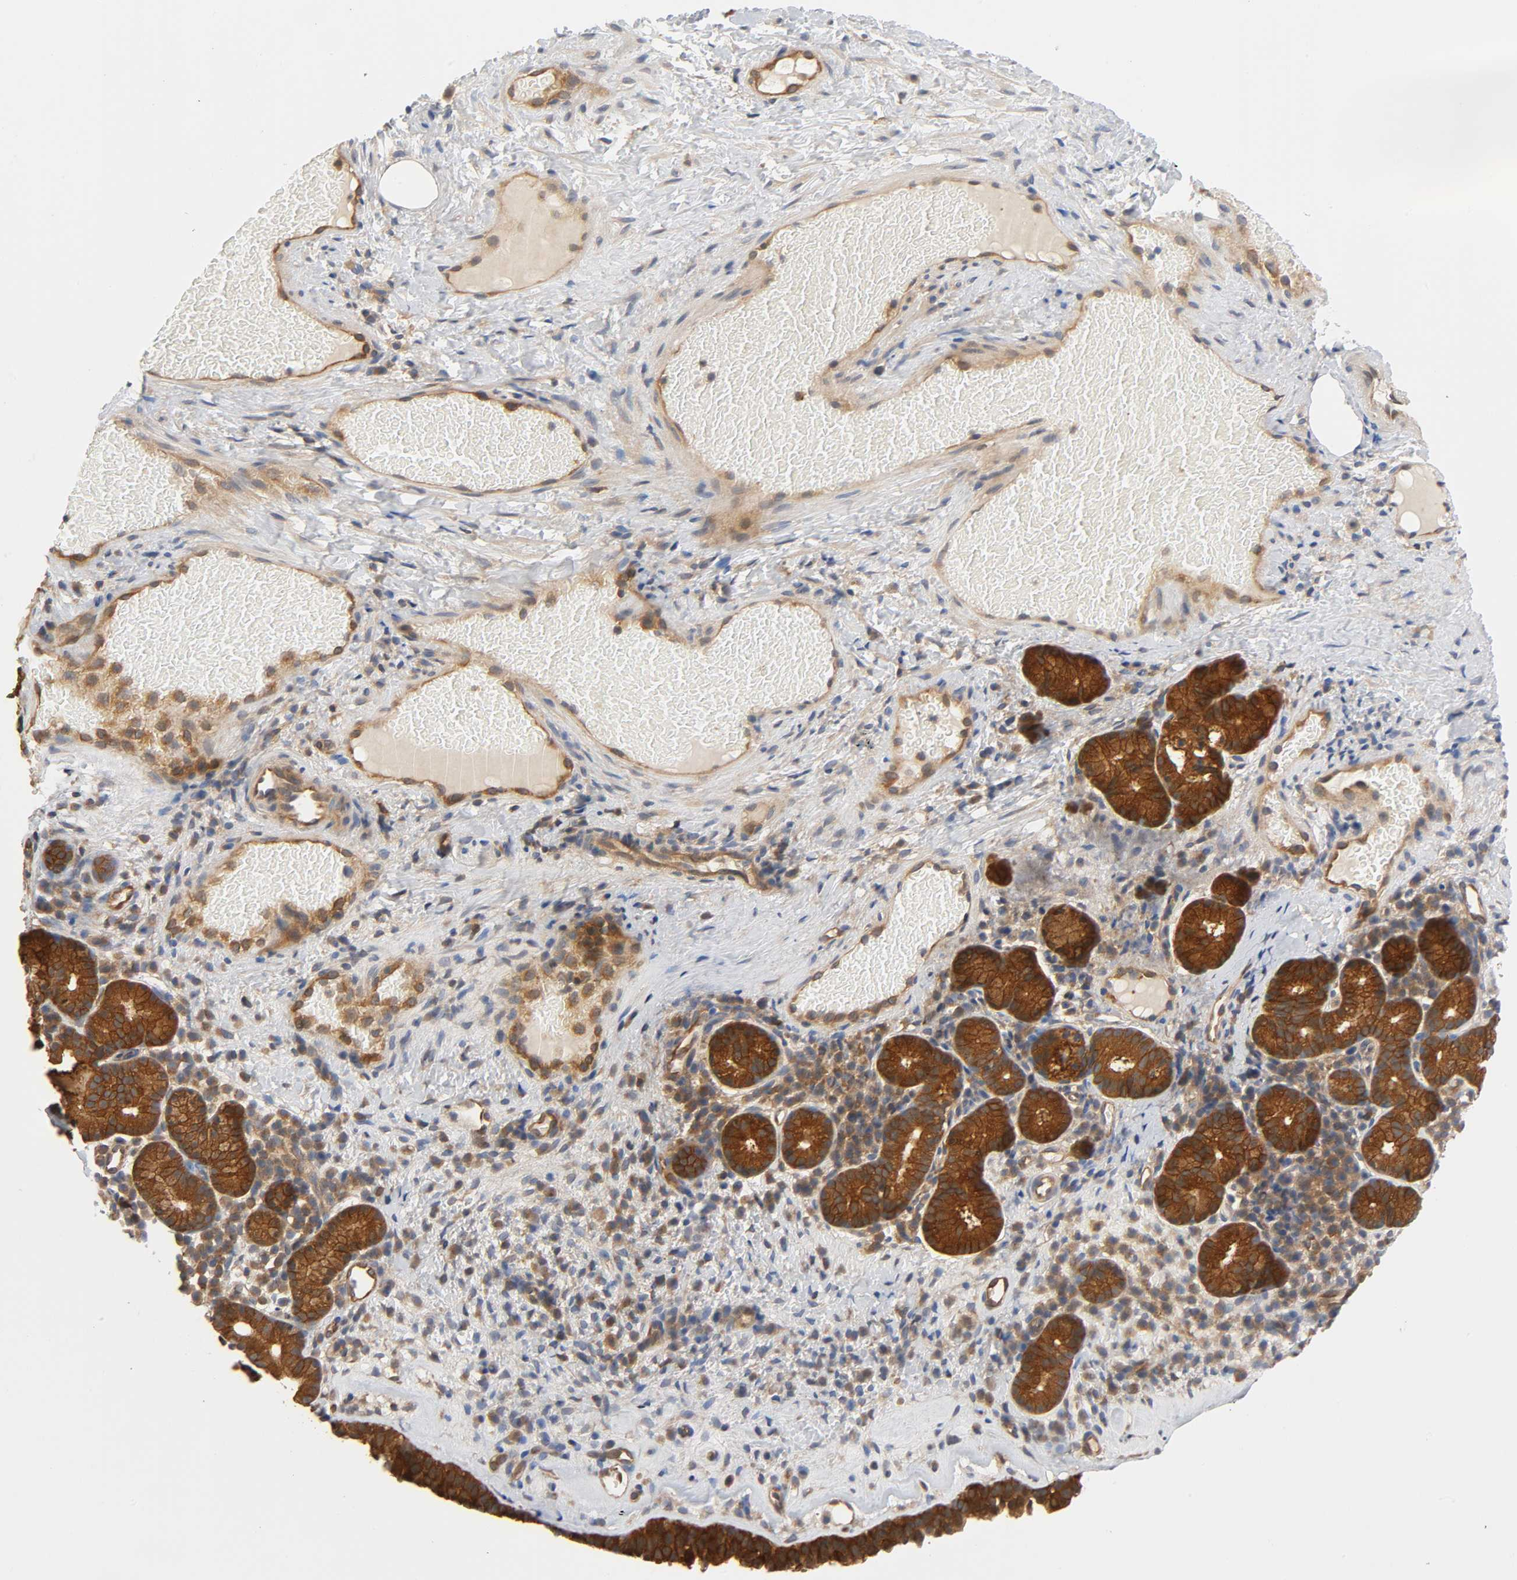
{"staining": {"intensity": "strong", "quantity": ">75%", "location": "cytoplasmic/membranous"}, "tissue": "nasopharynx", "cell_type": "Respiratory epithelial cells", "image_type": "normal", "snomed": [{"axis": "morphology", "description": "Normal tissue, NOS"}, {"axis": "morphology", "description": "Inflammation, NOS"}, {"axis": "topography", "description": "Nasopharynx"}], "caption": "Immunohistochemical staining of benign nasopharynx displays high levels of strong cytoplasmic/membranous positivity in approximately >75% of respiratory epithelial cells.", "gene": "PRKAB1", "patient": {"sex": "female", "age": 55}}